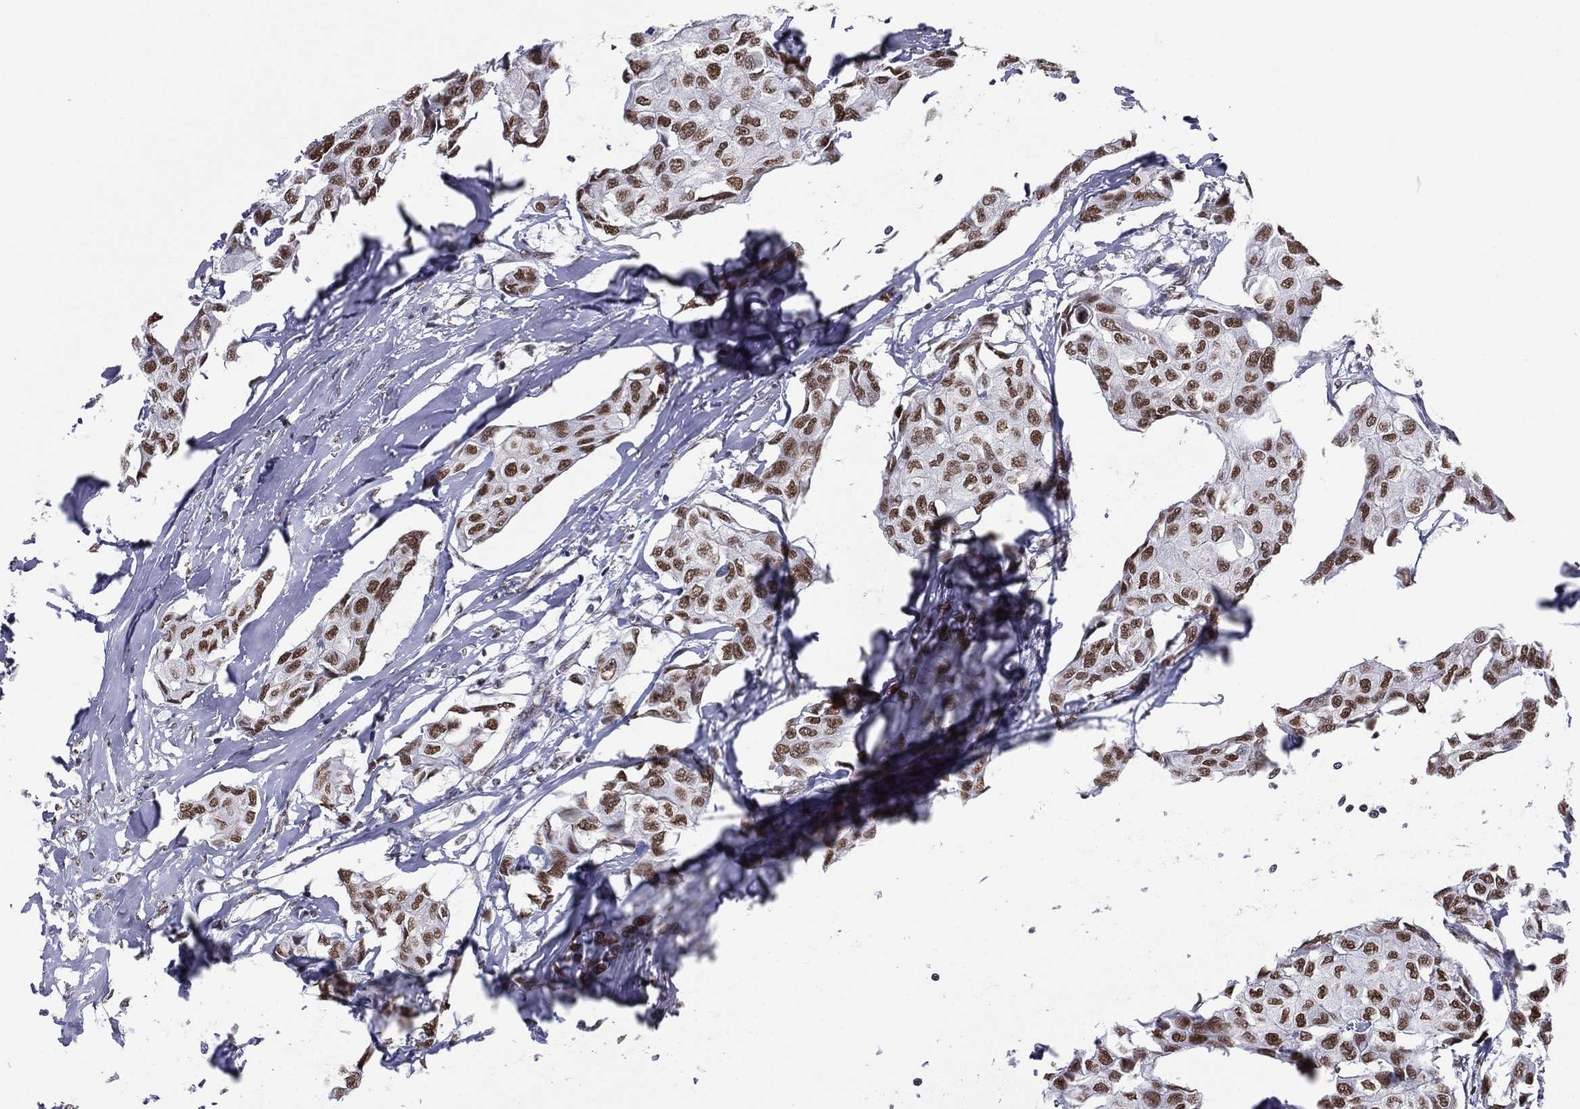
{"staining": {"intensity": "strong", "quantity": ">75%", "location": "nuclear"}, "tissue": "breast cancer", "cell_type": "Tumor cells", "image_type": "cancer", "snomed": [{"axis": "morphology", "description": "Duct carcinoma"}, {"axis": "topography", "description": "Breast"}], "caption": "Intraductal carcinoma (breast) stained for a protein shows strong nuclear positivity in tumor cells.", "gene": "ZNF7", "patient": {"sex": "female", "age": 80}}